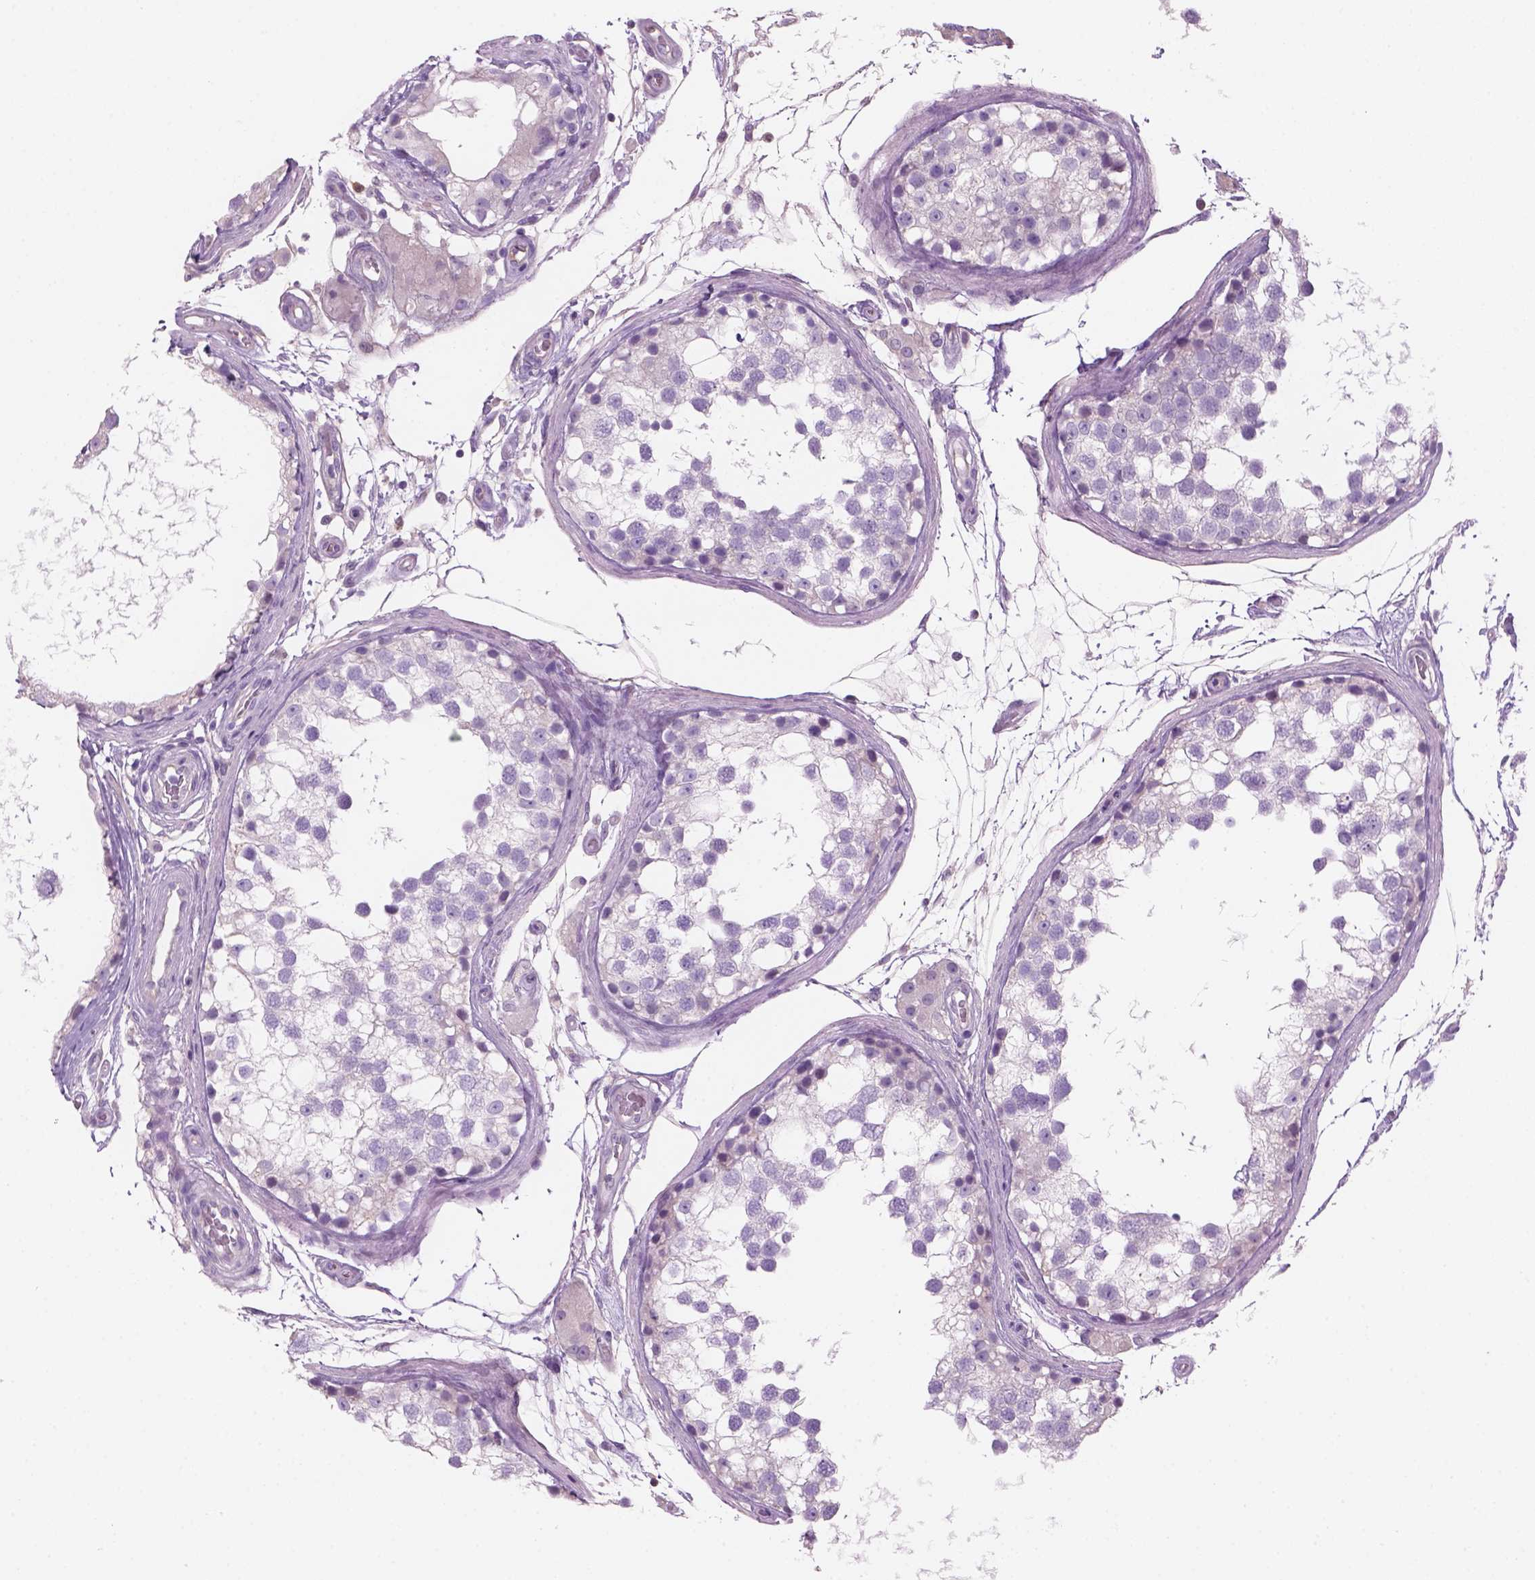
{"staining": {"intensity": "negative", "quantity": "none", "location": "none"}, "tissue": "testis", "cell_type": "Cells in seminiferous ducts", "image_type": "normal", "snomed": [{"axis": "morphology", "description": "Normal tissue, NOS"}, {"axis": "morphology", "description": "Seminoma, NOS"}, {"axis": "topography", "description": "Testis"}], "caption": "Immunohistochemical staining of benign testis demonstrates no significant positivity in cells in seminiferous ducts.", "gene": "CD84", "patient": {"sex": "male", "age": 65}}